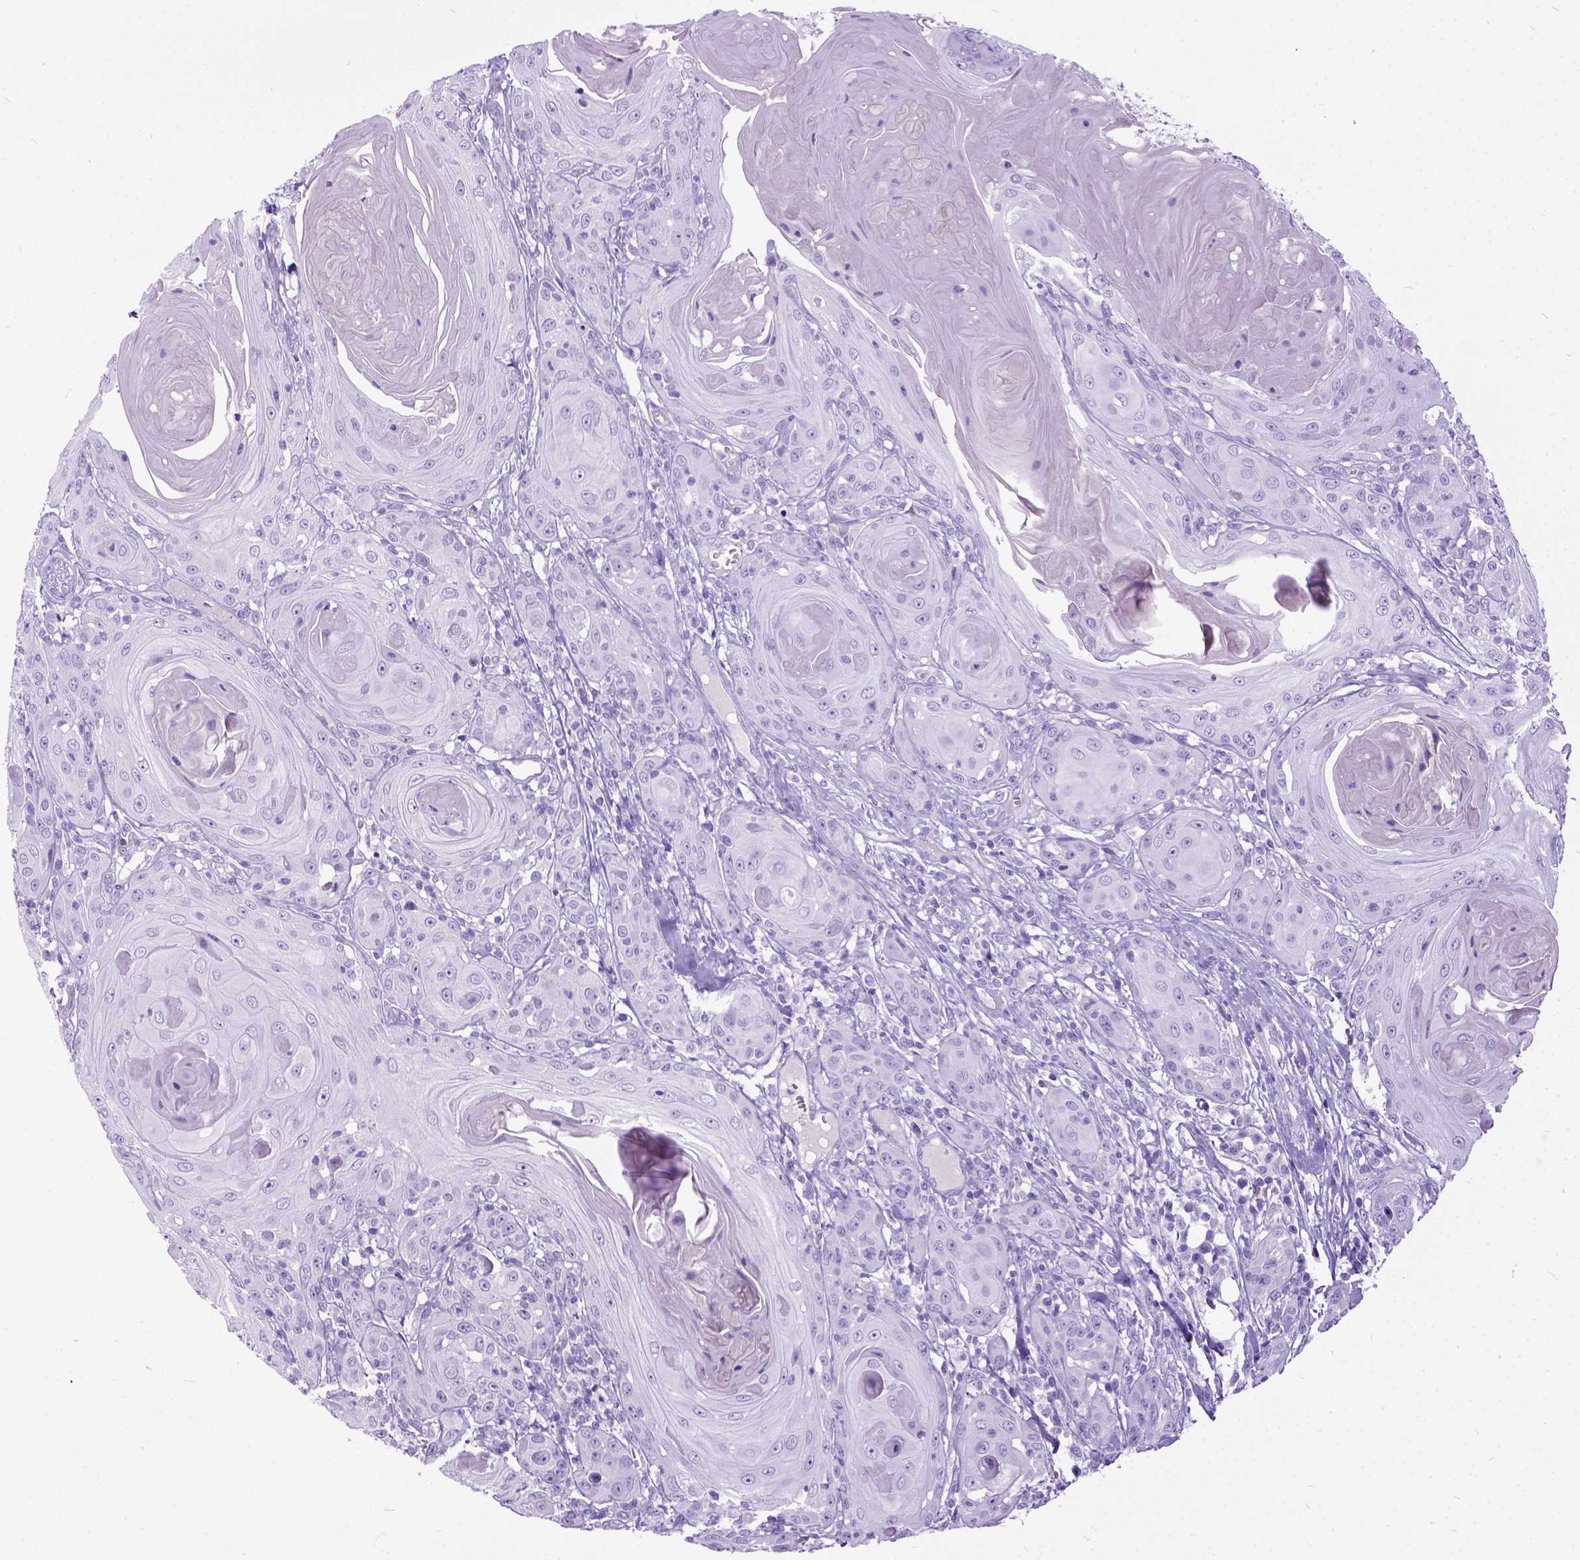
{"staining": {"intensity": "negative", "quantity": "none", "location": "none"}, "tissue": "head and neck cancer", "cell_type": "Tumor cells", "image_type": "cancer", "snomed": [{"axis": "morphology", "description": "Squamous cell carcinoma, NOS"}, {"axis": "topography", "description": "Head-Neck"}], "caption": "Tumor cells show no significant staining in head and neck cancer (squamous cell carcinoma). (IHC, brightfield microscopy, high magnification).", "gene": "IGF2", "patient": {"sex": "female", "age": 80}}